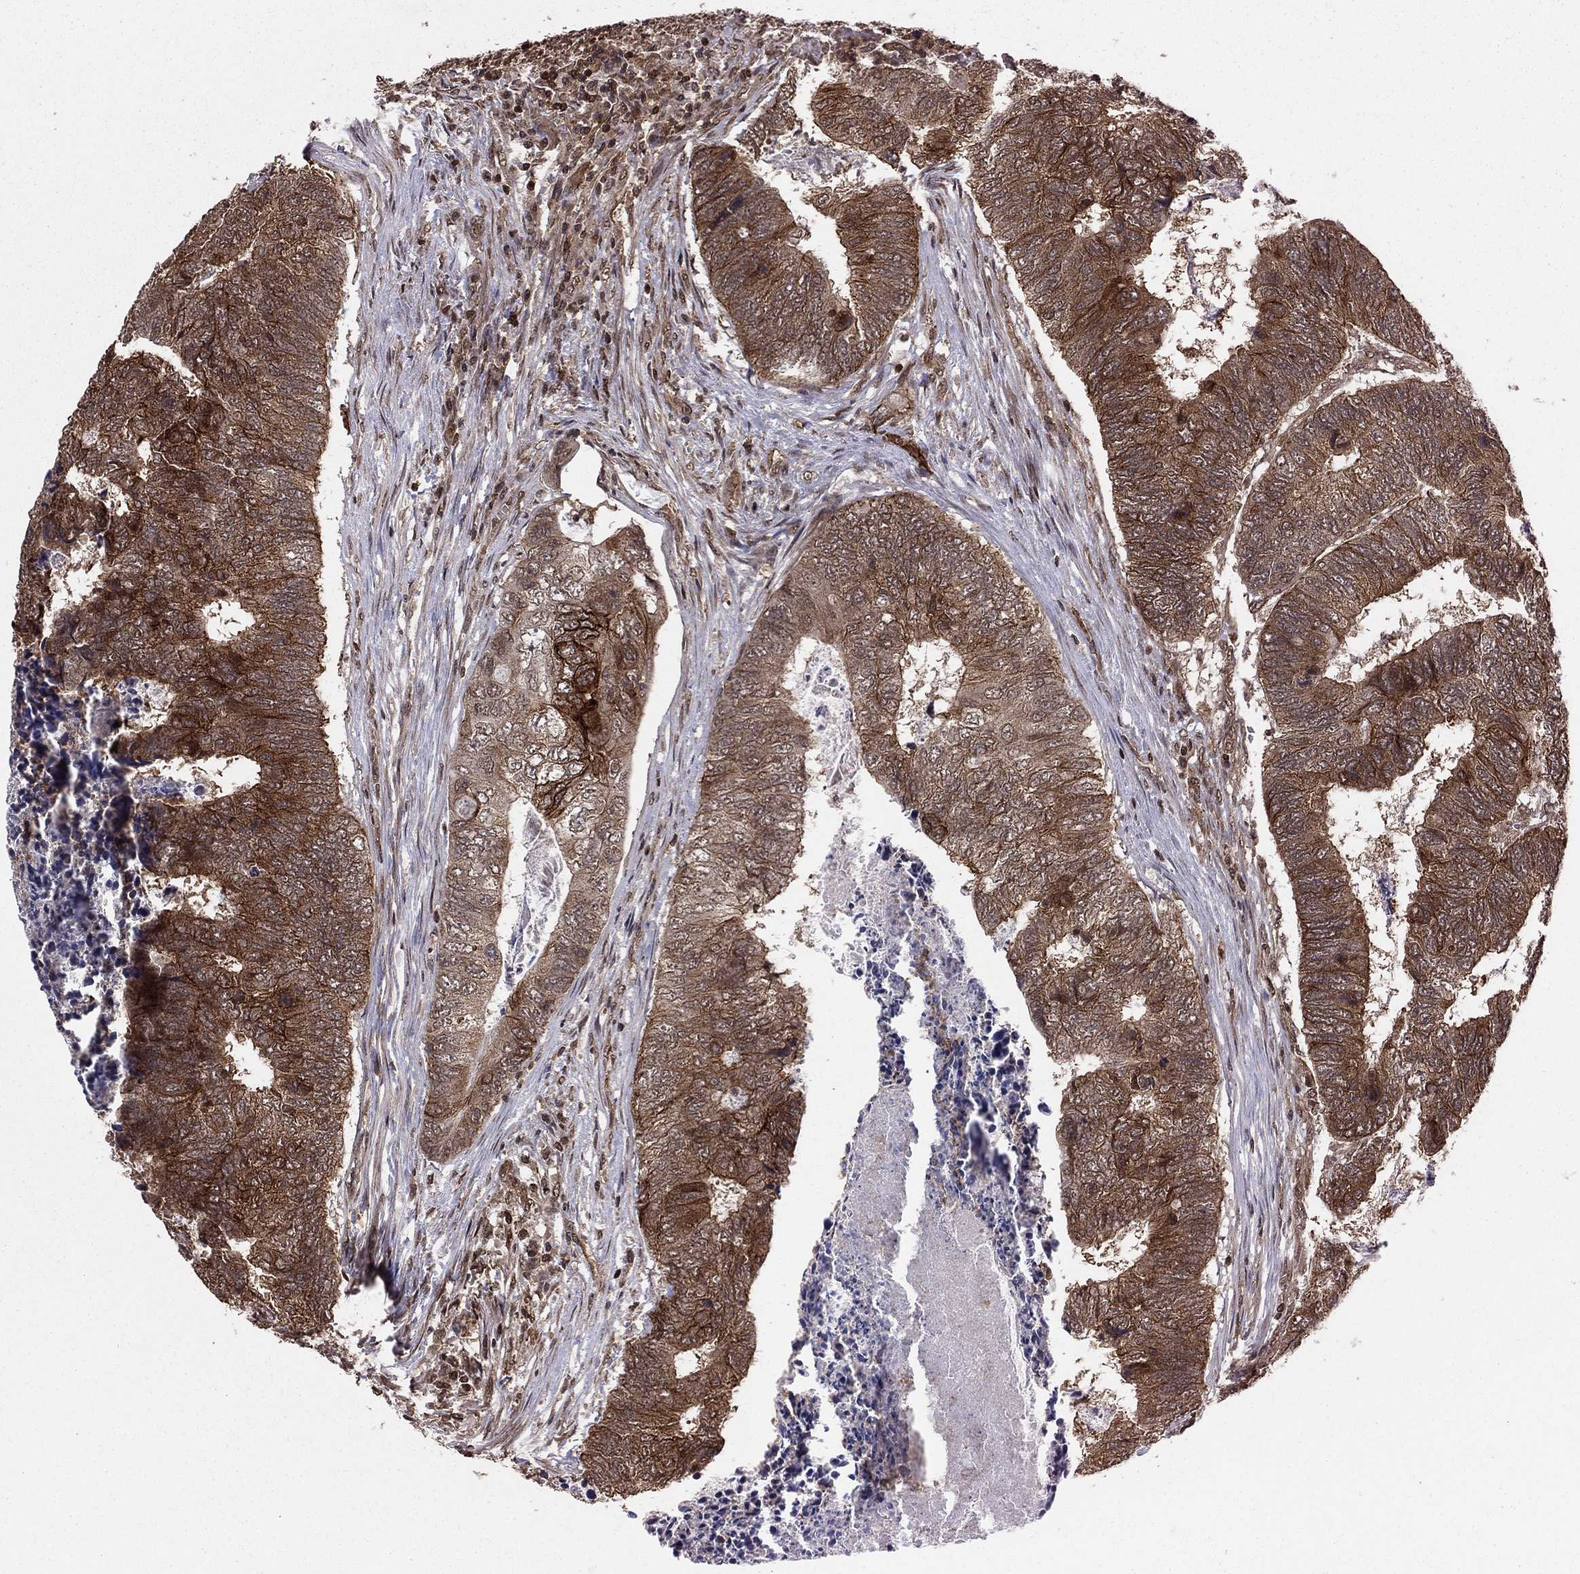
{"staining": {"intensity": "strong", "quantity": ">75%", "location": "cytoplasmic/membranous"}, "tissue": "colorectal cancer", "cell_type": "Tumor cells", "image_type": "cancer", "snomed": [{"axis": "morphology", "description": "Adenocarcinoma, NOS"}, {"axis": "topography", "description": "Colon"}], "caption": "This photomicrograph shows immunohistochemistry (IHC) staining of adenocarcinoma (colorectal), with high strong cytoplasmic/membranous positivity in approximately >75% of tumor cells.", "gene": "SSX2IP", "patient": {"sex": "female", "age": 67}}